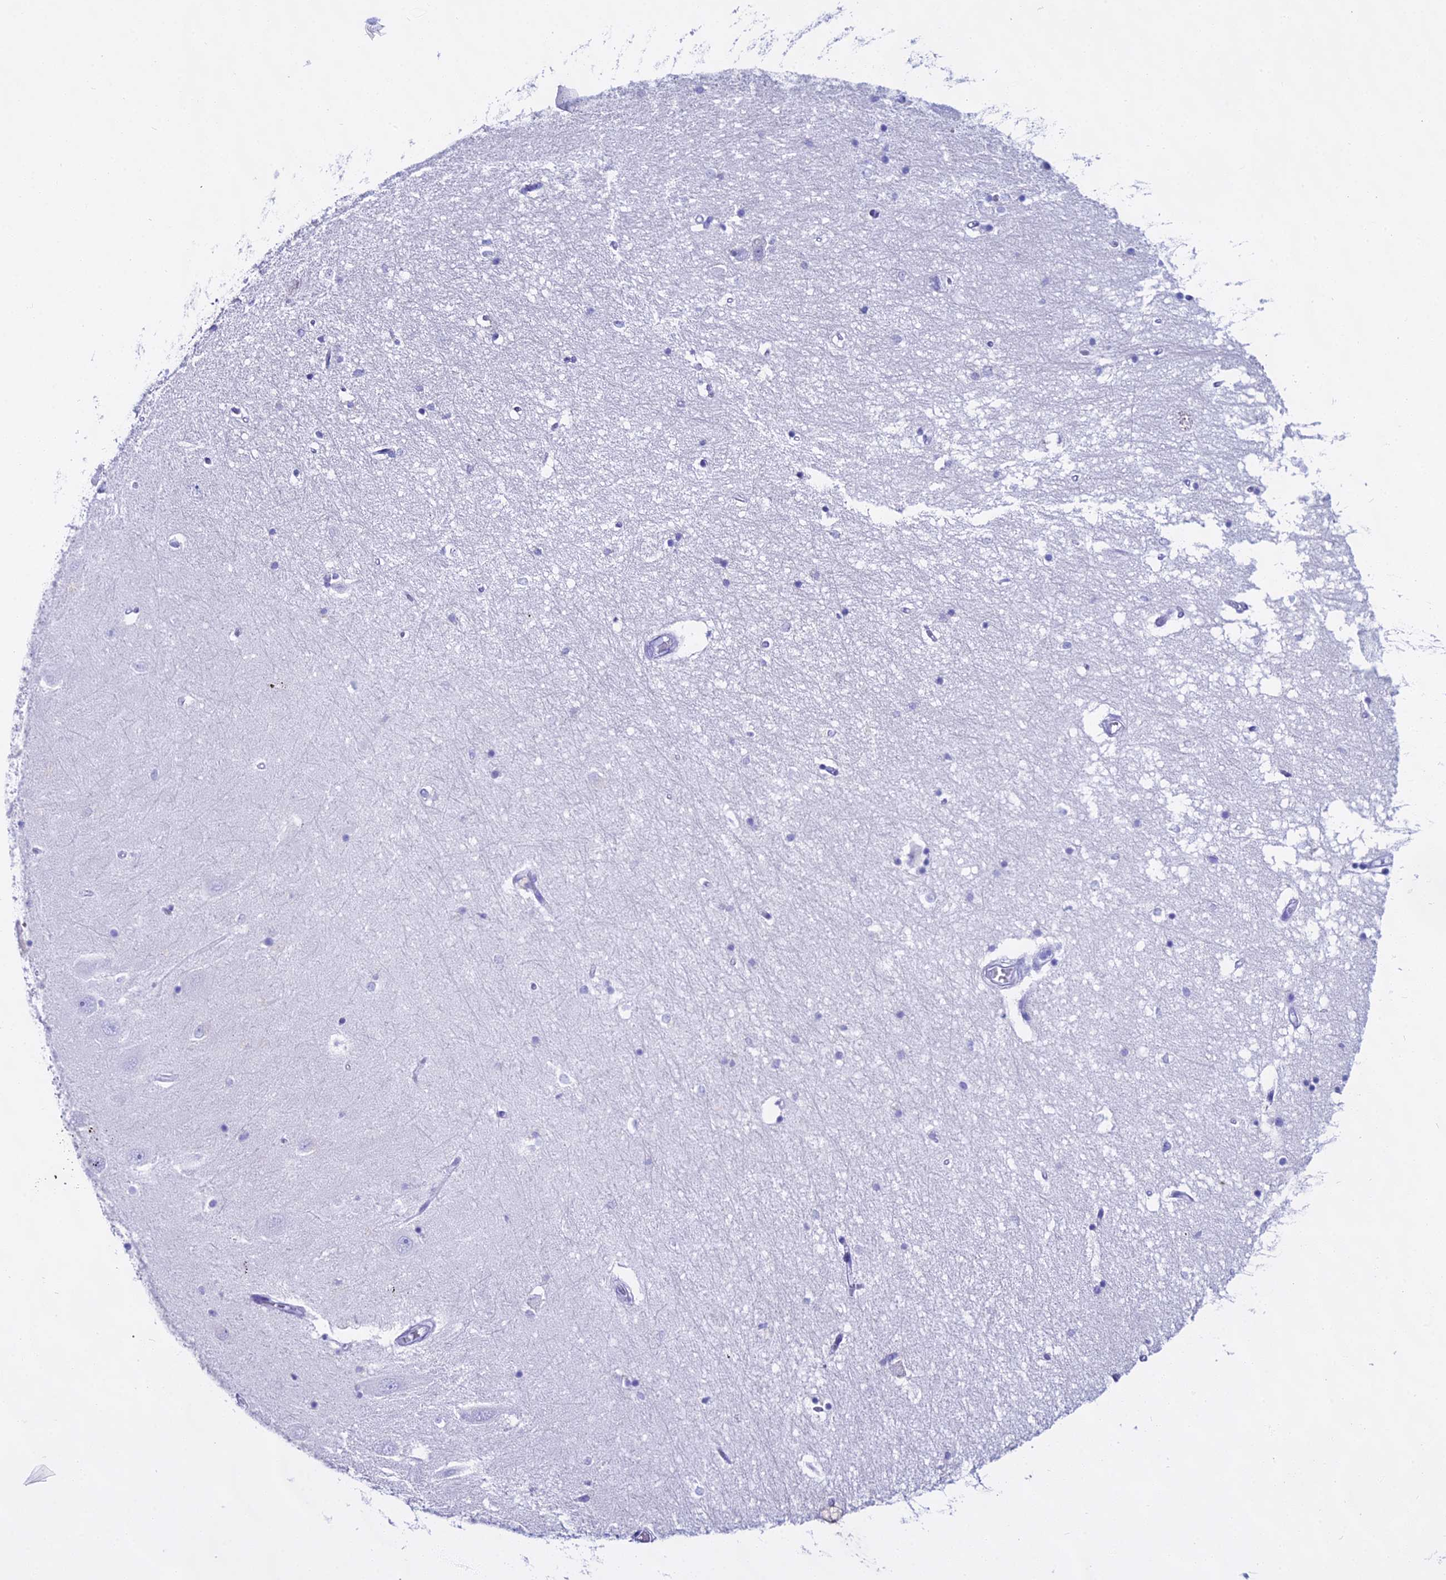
{"staining": {"intensity": "negative", "quantity": "none", "location": "none"}, "tissue": "hippocampus", "cell_type": "Glial cells", "image_type": "normal", "snomed": [{"axis": "morphology", "description": "Normal tissue, NOS"}, {"axis": "topography", "description": "Hippocampus"}], "caption": "This is an IHC micrograph of benign human hippocampus. There is no positivity in glial cells.", "gene": "CGB1", "patient": {"sex": "male", "age": 45}}